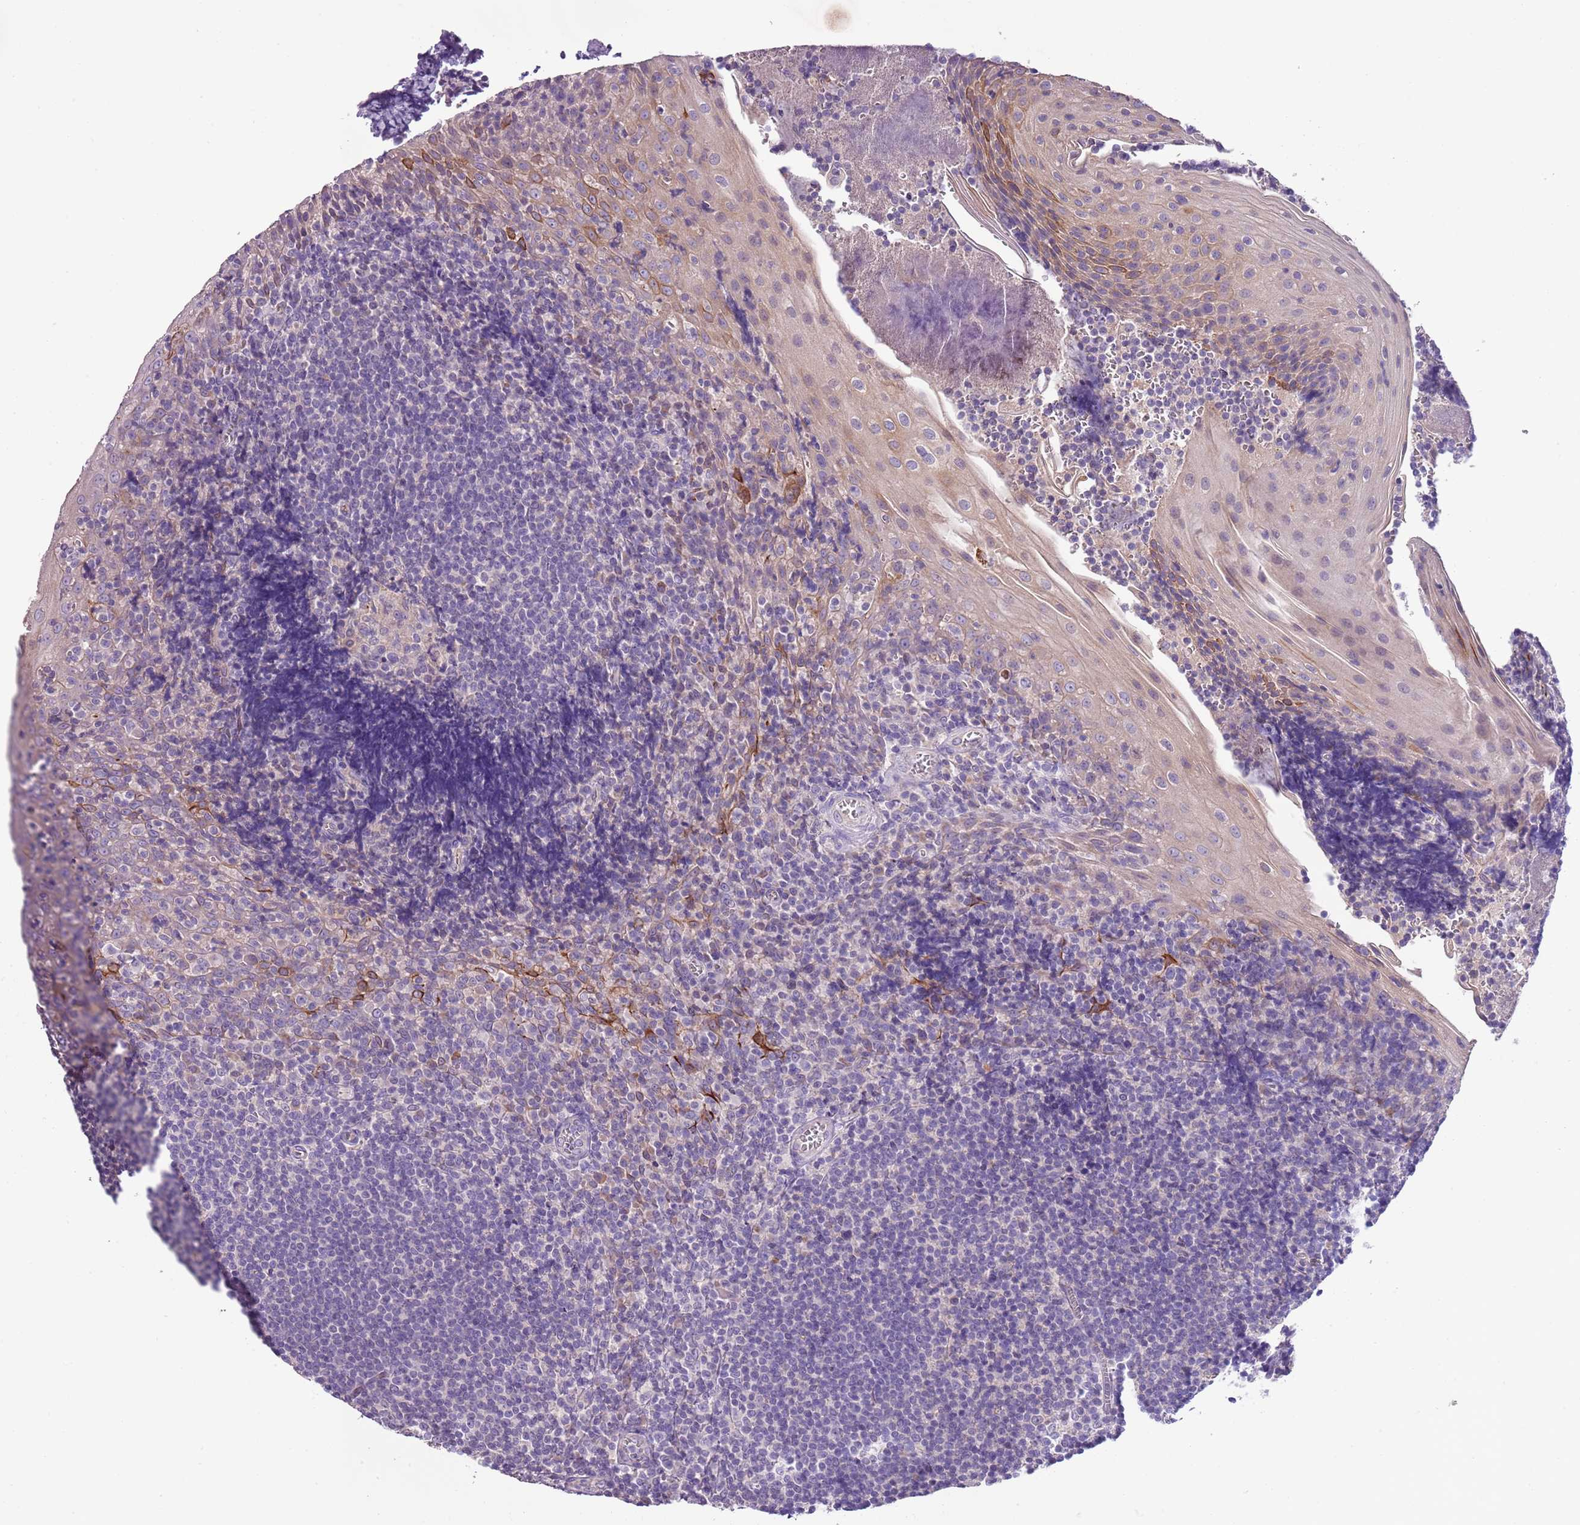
{"staining": {"intensity": "negative", "quantity": "none", "location": "none"}, "tissue": "tonsil", "cell_type": "Germinal center cells", "image_type": "normal", "snomed": [{"axis": "morphology", "description": "Normal tissue, NOS"}, {"axis": "topography", "description": "Tonsil"}], "caption": "Germinal center cells are negative for brown protein staining in benign tonsil. The staining is performed using DAB brown chromogen with nuclei counter-stained in using hematoxylin.", "gene": "HES3", "patient": {"sex": "male", "age": 27}}